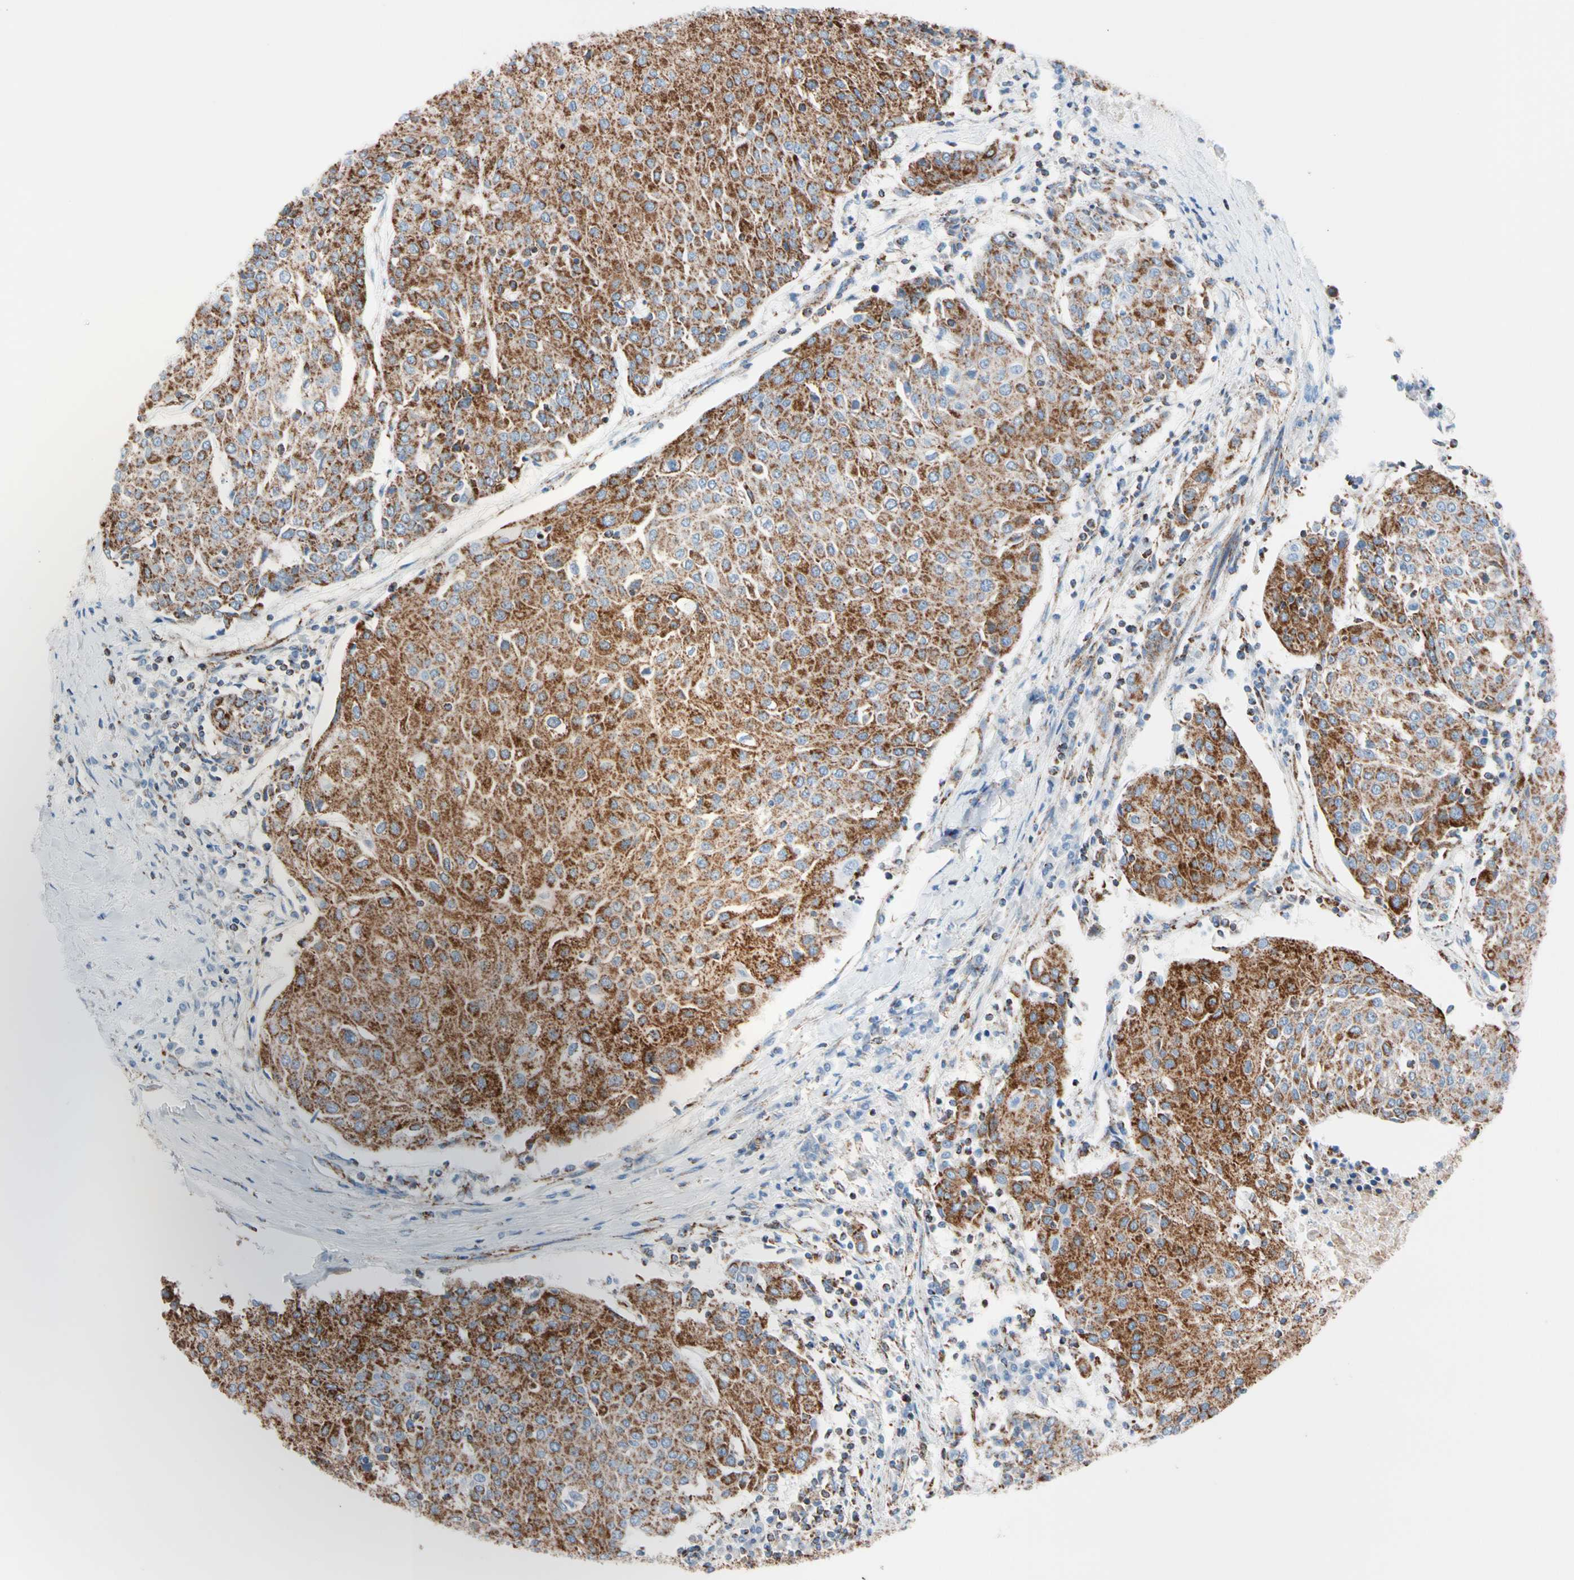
{"staining": {"intensity": "strong", "quantity": ">75%", "location": "cytoplasmic/membranous"}, "tissue": "urothelial cancer", "cell_type": "Tumor cells", "image_type": "cancer", "snomed": [{"axis": "morphology", "description": "Urothelial carcinoma, High grade"}, {"axis": "topography", "description": "Urinary bladder"}], "caption": "Immunohistochemical staining of urothelial cancer demonstrates high levels of strong cytoplasmic/membranous protein staining in about >75% of tumor cells.", "gene": "HK1", "patient": {"sex": "female", "age": 85}}